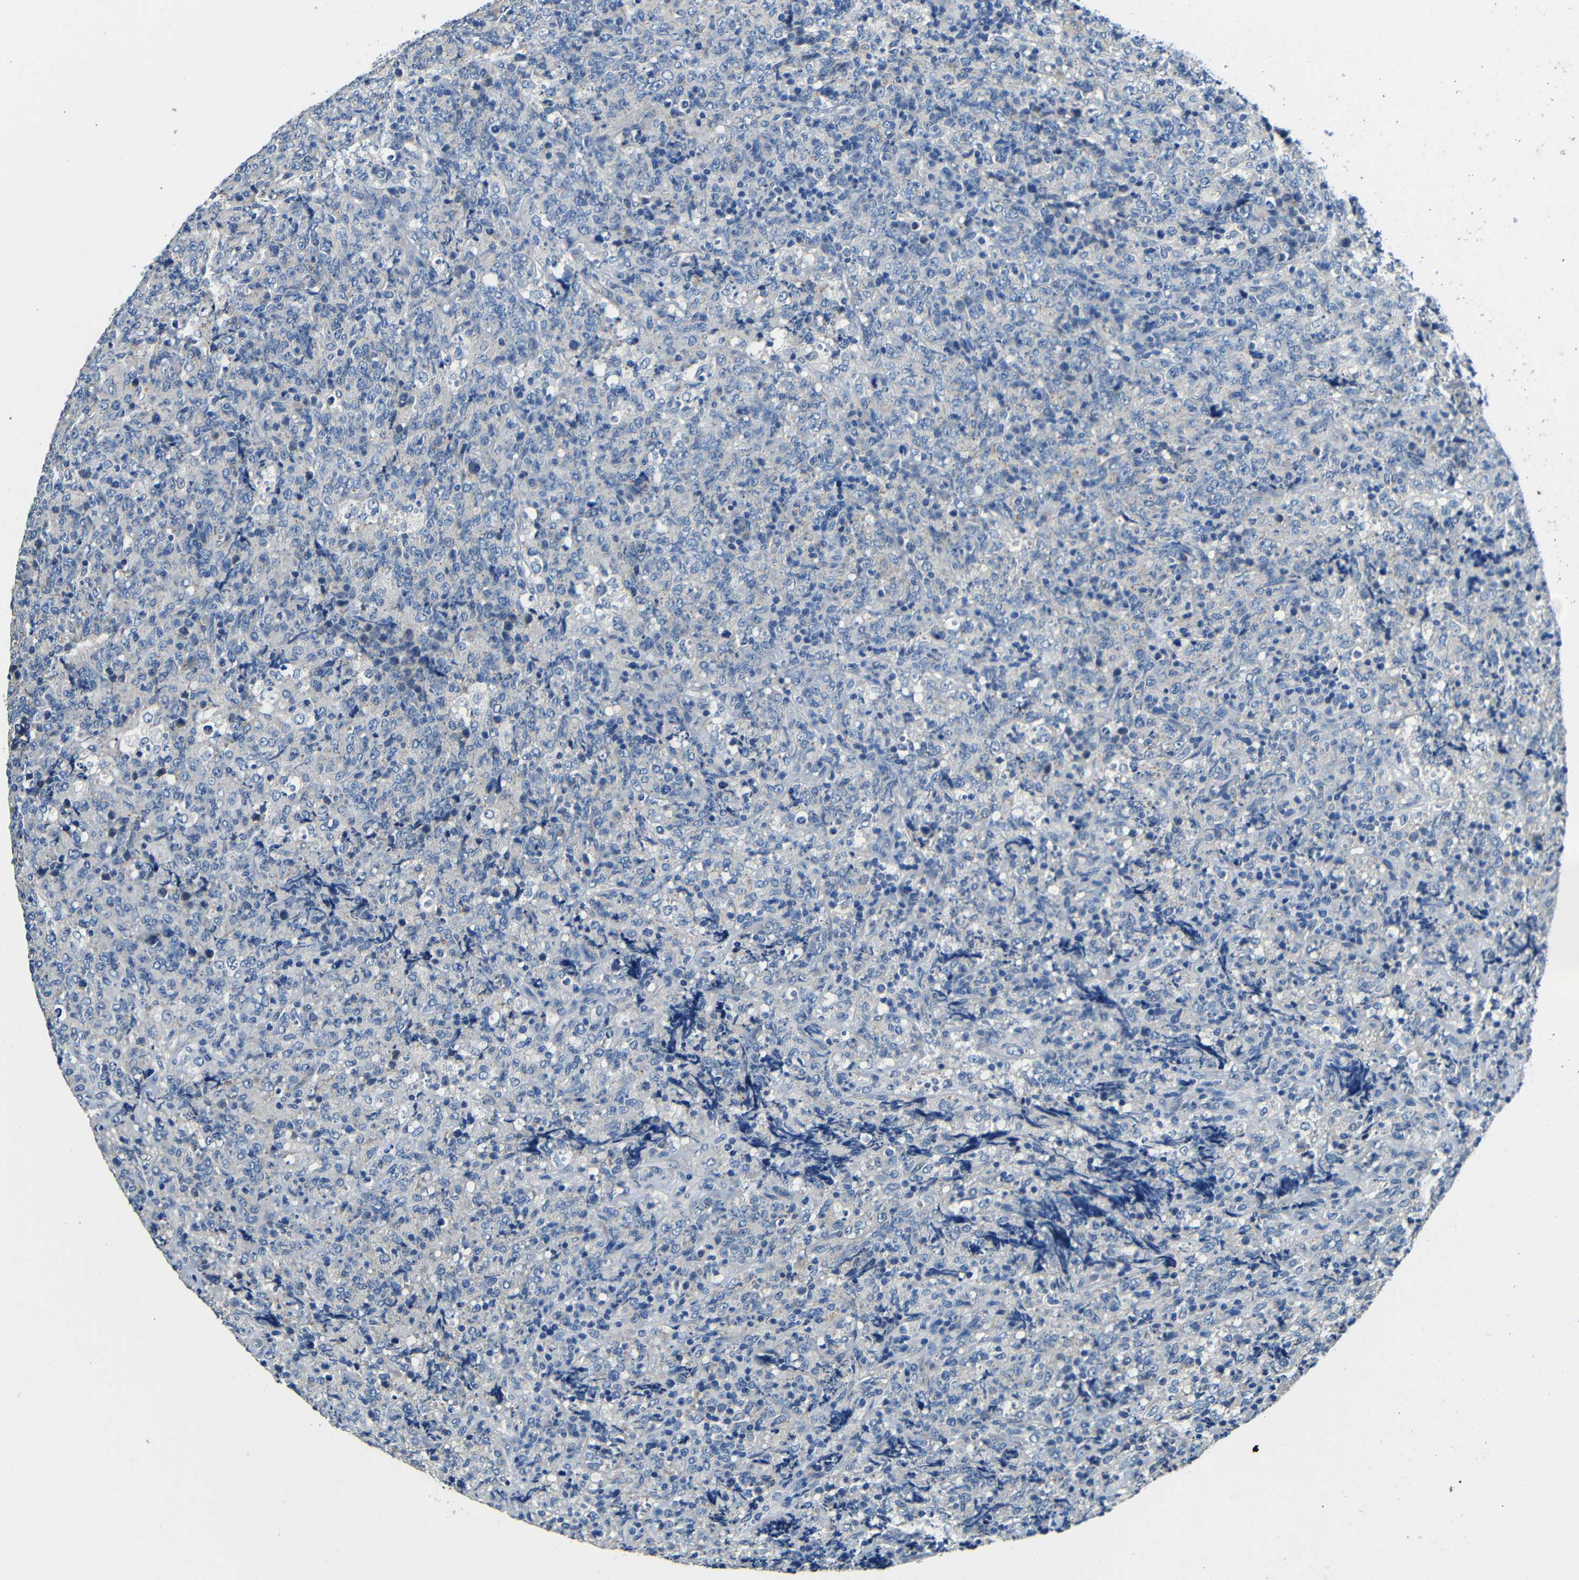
{"staining": {"intensity": "negative", "quantity": "none", "location": "none"}, "tissue": "lymphoma", "cell_type": "Tumor cells", "image_type": "cancer", "snomed": [{"axis": "morphology", "description": "Malignant lymphoma, non-Hodgkin's type, High grade"}, {"axis": "topography", "description": "Tonsil"}], "caption": "Tumor cells show no significant expression in high-grade malignant lymphoma, non-Hodgkin's type.", "gene": "FMO5", "patient": {"sex": "female", "age": 36}}